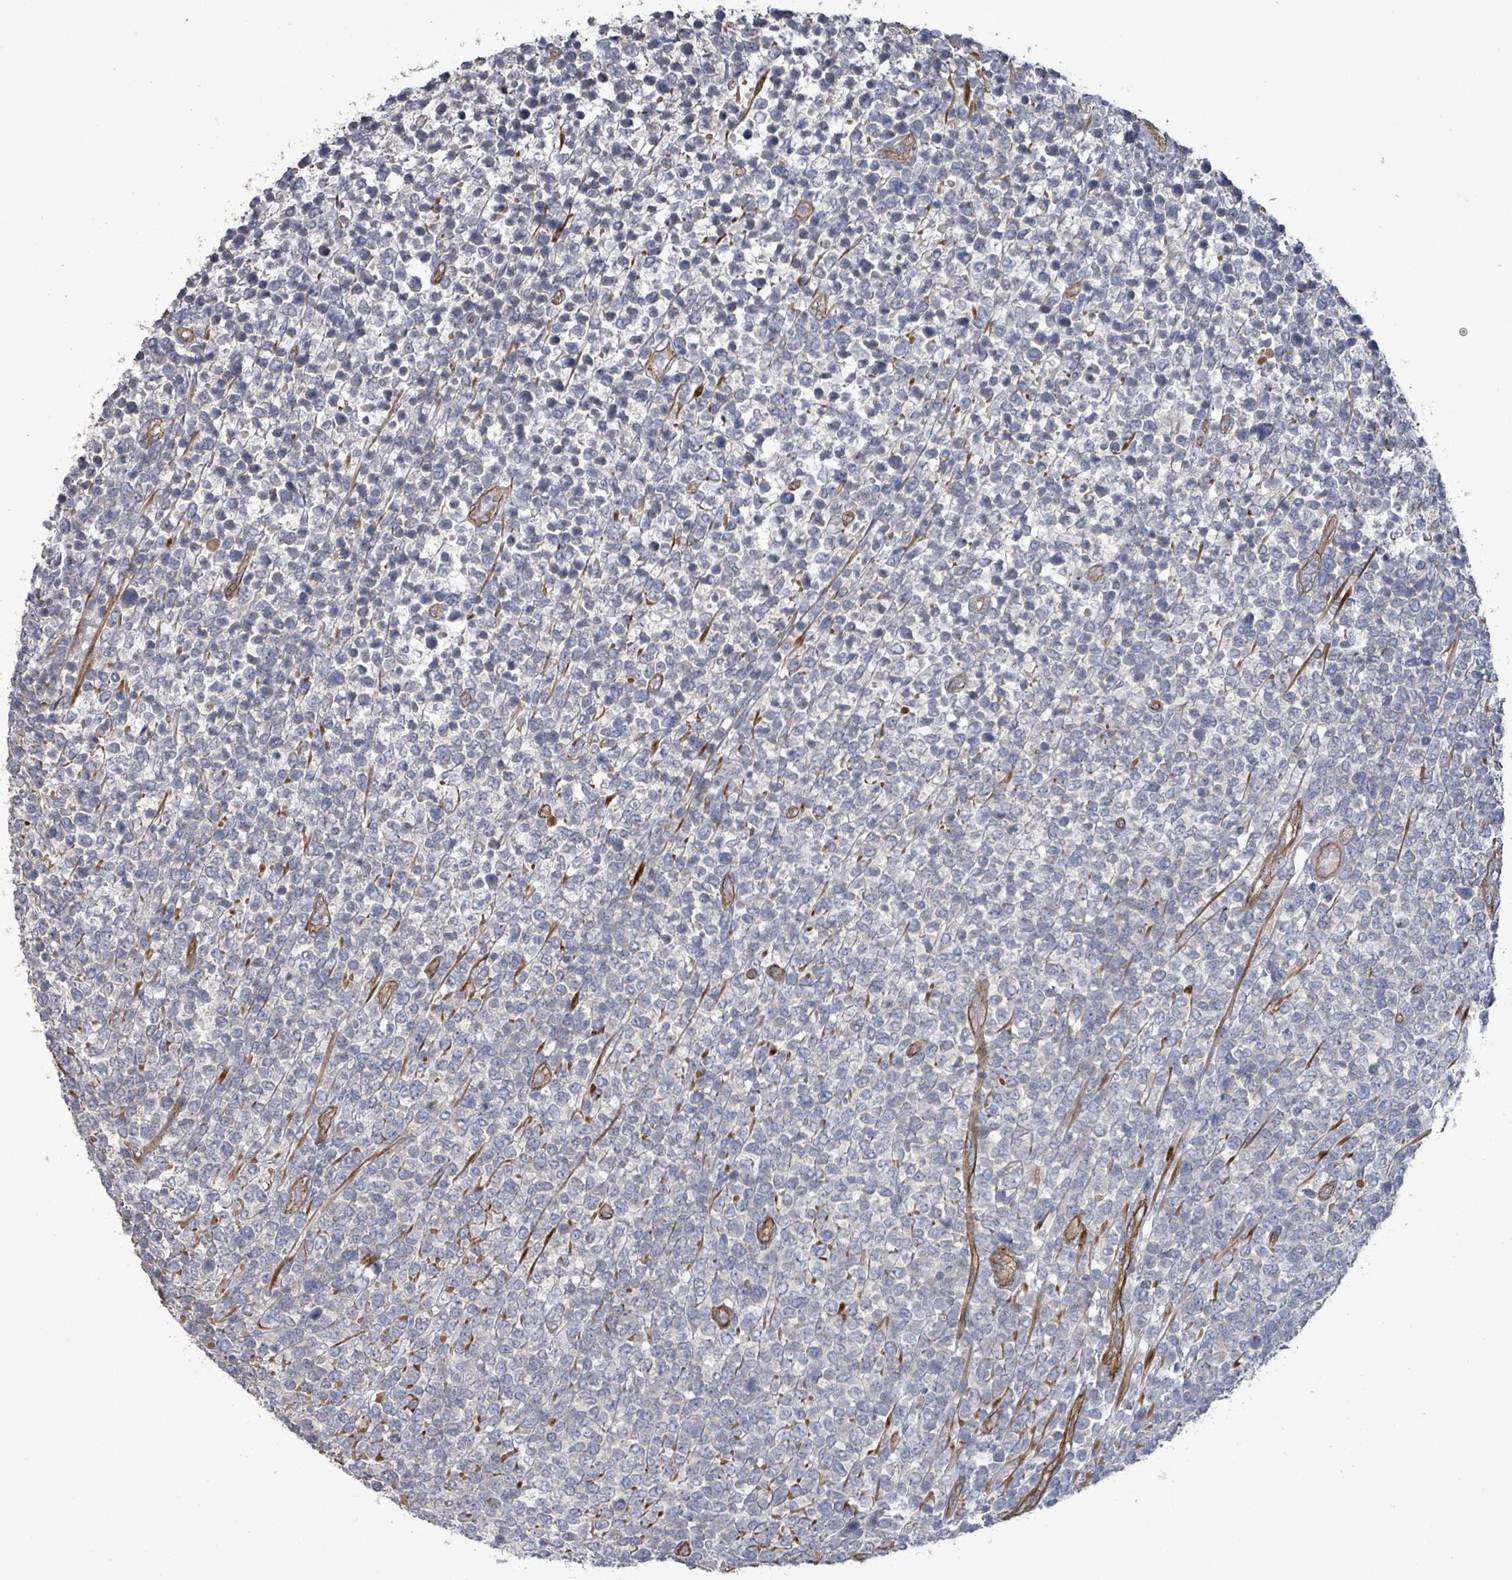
{"staining": {"intensity": "negative", "quantity": "none", "location": "none"}, "tissue": "lymphoma", "cell_type": "Tumor cells", "image_type": "cancer", "snomed": [{"axis": "morphology", "description": "Malignant lymphoma, non-Hodgkin's type, High grade"}, {"axis": "topography", "description": "Soft tissue"}], "caption": "Tumor cells show no significant expression in lymphoma.", "gene": "KANK3", "patient": {"sex": "female", "age": 56}}